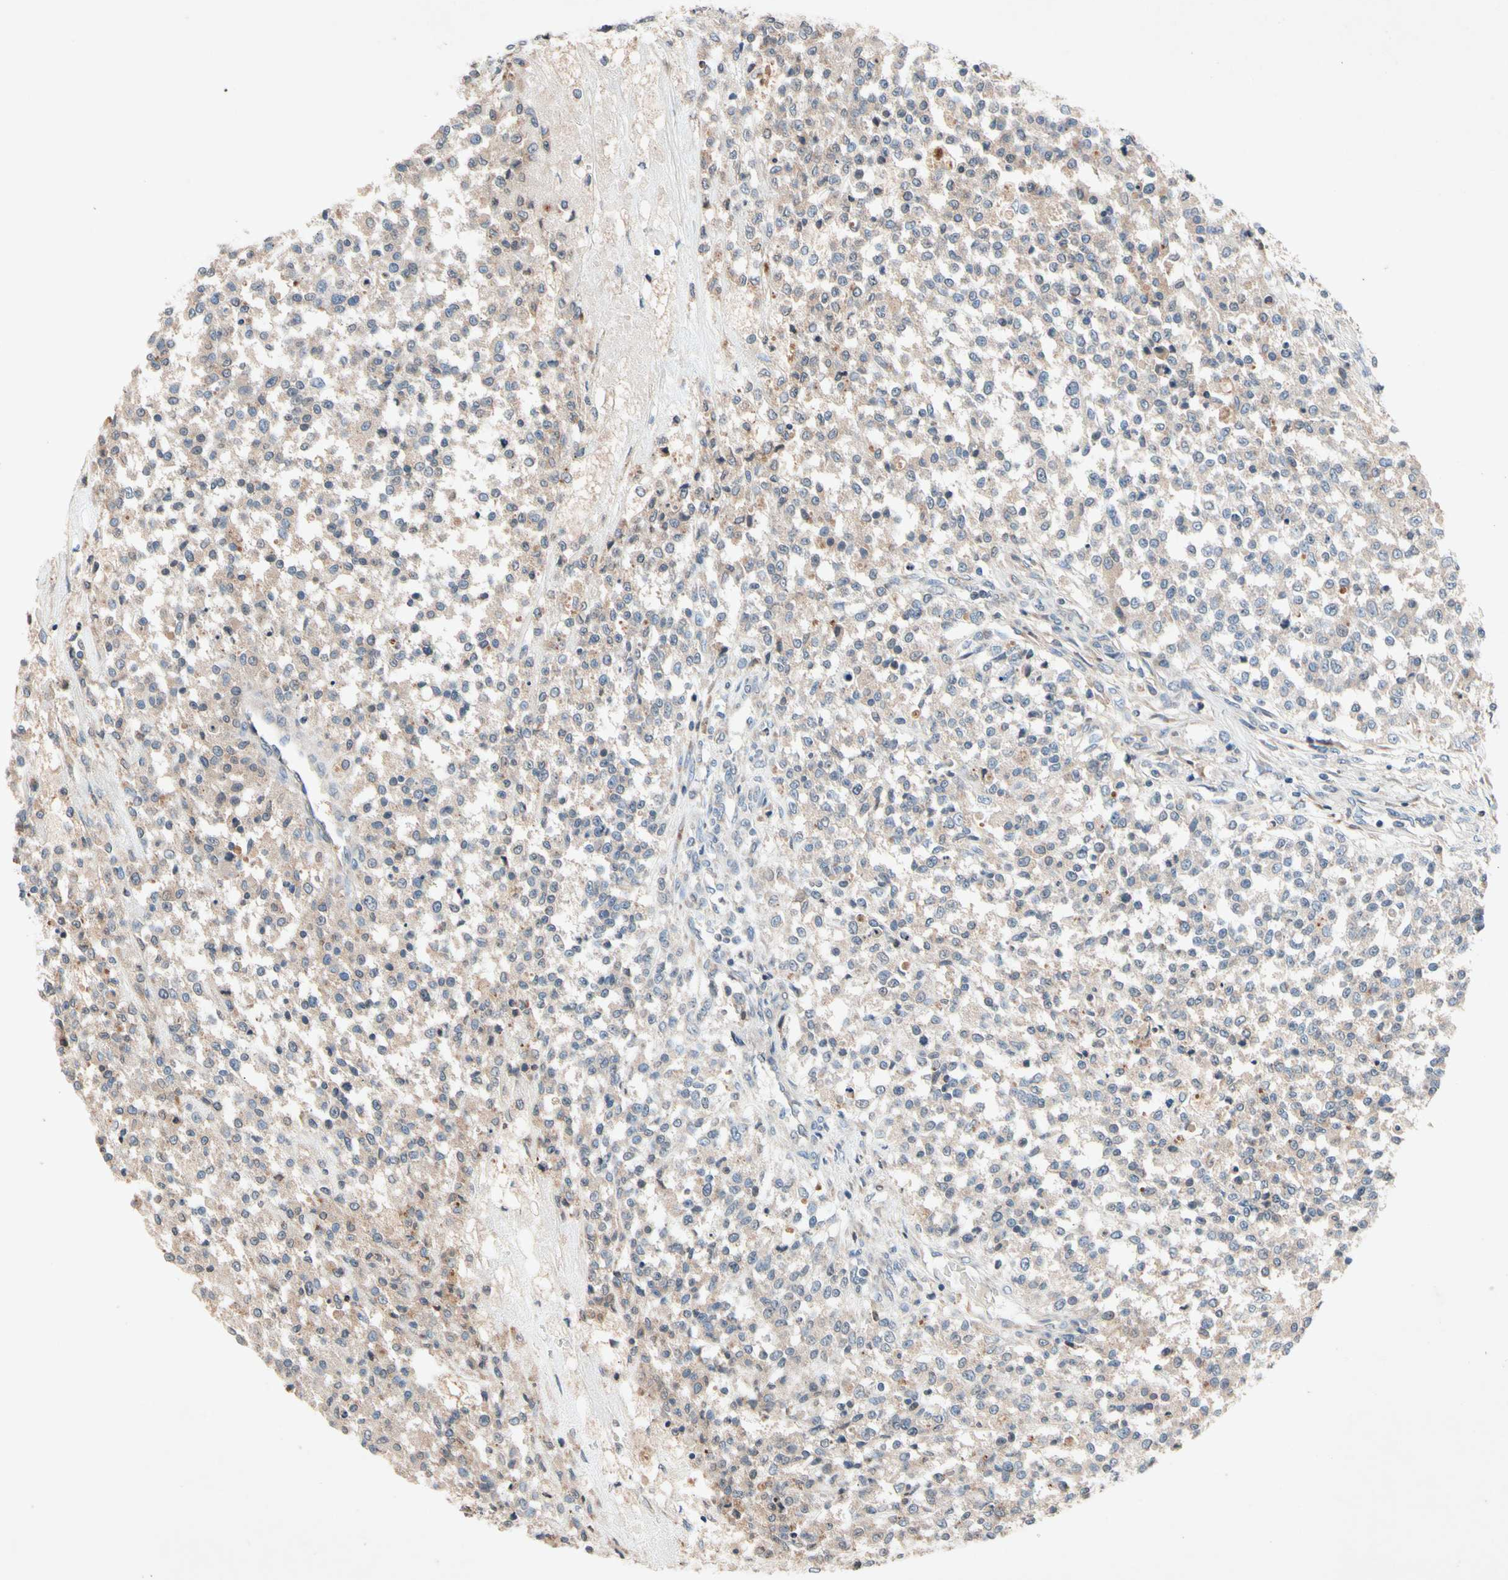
{"staining": {"intensity": "weak", "quantity": ">75%", "location": "cytoplasmic/membranous"}, "tissue": "testis cancer", "cell_type": "Tumor cells", "image_type": "cancer", "snomed": [{"axis": "morphology", "description": "Seminoma, NOS"}, {"axis": "topography", "description": "Testis"}], "caption": "The immunohistochemical stain shows weak cytoplasmic/membranous staining in tumor cells of testis seminoma tissue.", "gene": "PRDX4", "patient": {"sex": "male", "age": 59}}